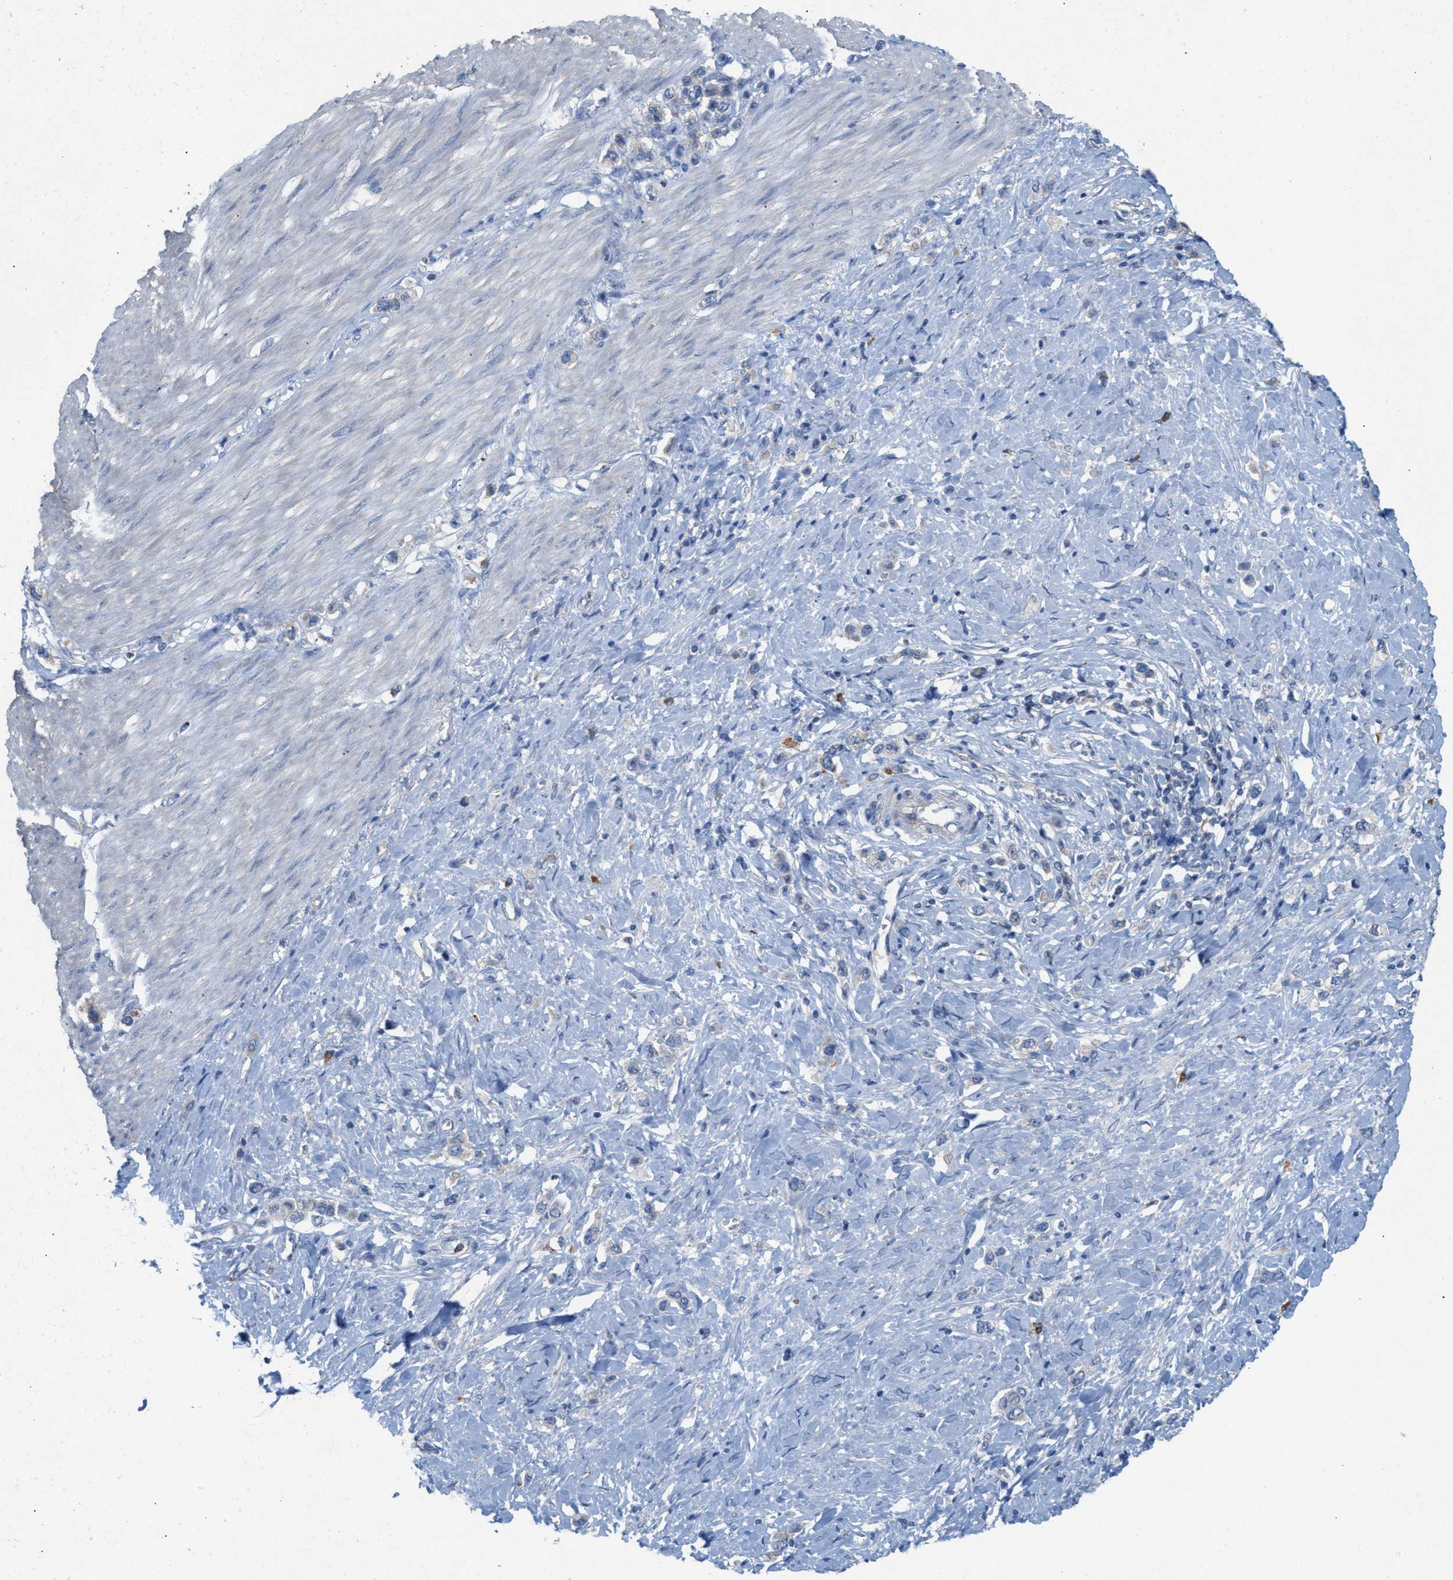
{"staining": {"intensity": "negative", "quantity": "none", "location": "none"}, "tissue": "stomach cancer", "cell_type": "Tumor cells", "image_type": "cancer", "snomed": [{"axis": "morphology", "description": "Adenocarcinoma, NOS"}, {"axis": "topography", "description": "Stomach"}], "caption": "Tumor cells are negative for protein expression in human stomach cancer (adenocarcinoma). (DAB immunohistochemistry with hematoxylin counter stain).", "gene": "DYNC2I1", "patient": {"sex": "female", "age": 65}}